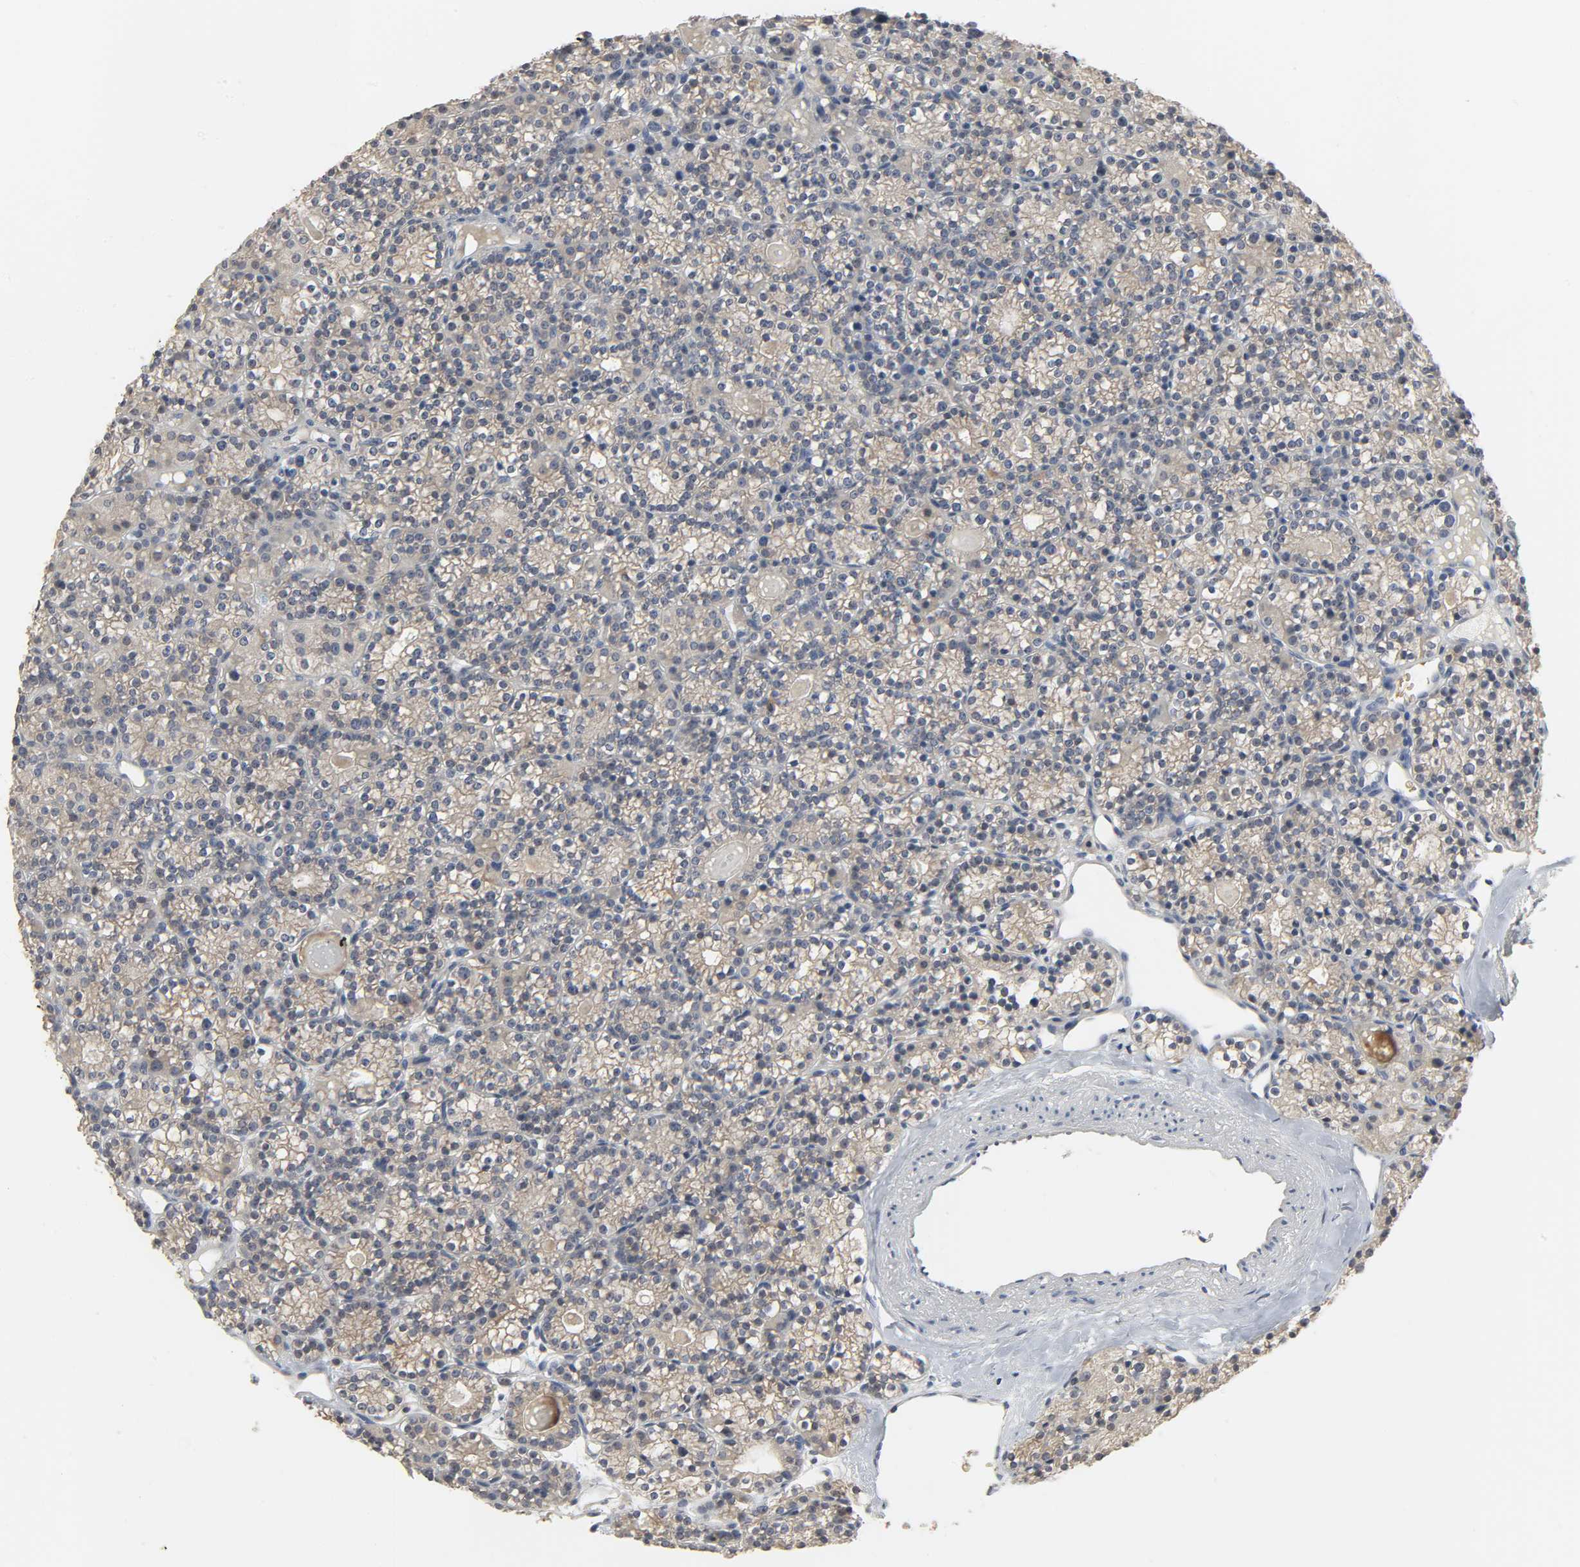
{"staining": {"intensity": "moderate", "quantity": ">75%", "location": "cytoplasmic/membranous"}, "tissue": "parathyroid gland", "cell_type": "Glandular cells", "image_type": "normal", "snomed": [{"axis": "morphology", "description": "Normal tissue, NOS"}, {"axis": "topography", "description": "Parathyroid gland"}], "caption": "Immunohistochemical staining of normal parathyroid gland demonstrates medium levels of moderate cytoplasmic/membranous staining in about >75% of glandular cells. (Brightfield microscopy of DAB IHC at high magnification).", "gene": "PLEKHA2", "patient": {"sex": "female", "age": 64}}